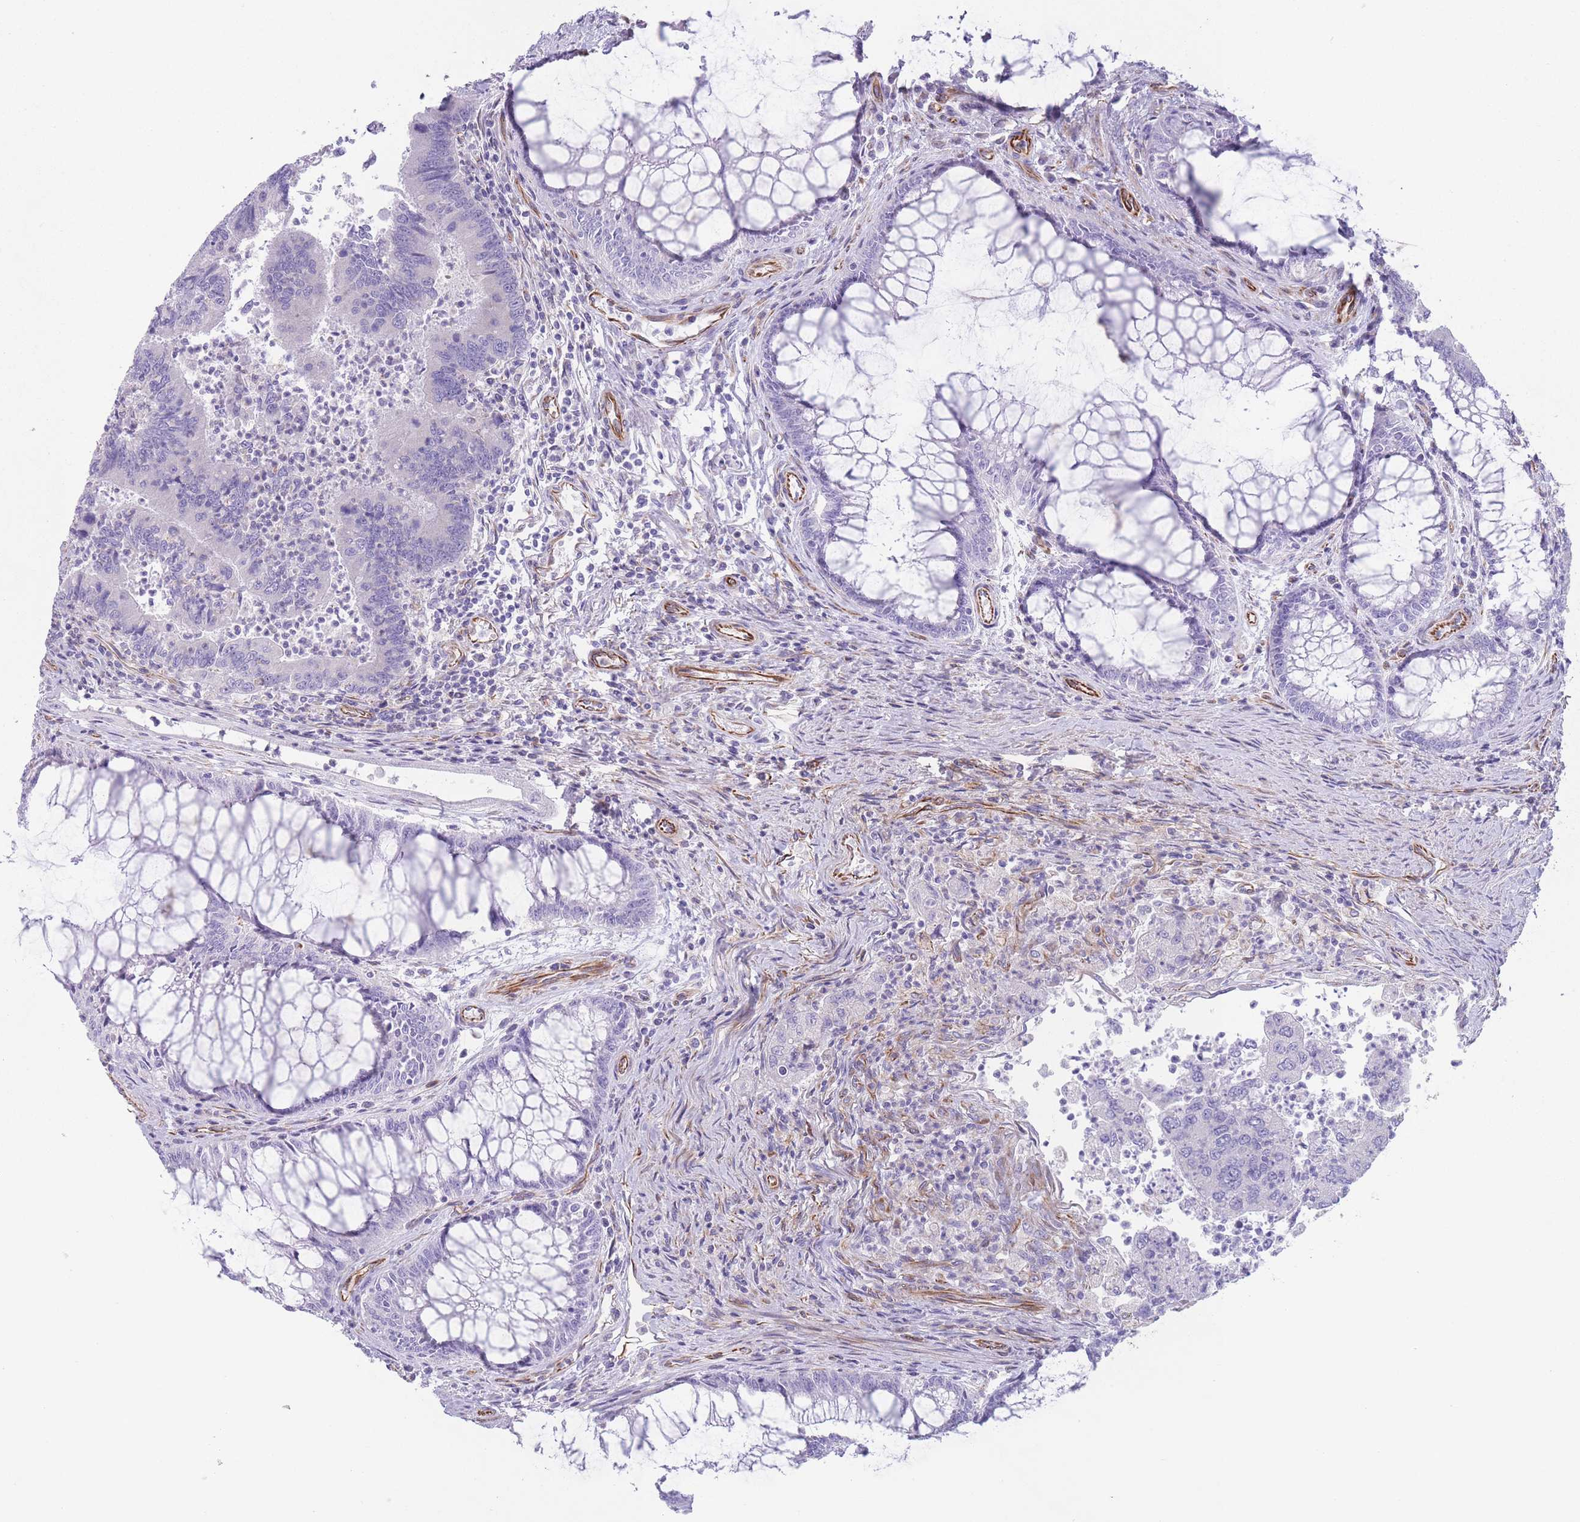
{"staining": {"intensity": "negative", "quantity": "none", "location": "none"}, "tissue": "colorectal cancer", "cell_type": "Tumor cells", "image_type": "cancer", "snomed": [{"axis": "morphology", "description": "Adenocarcinoma, NOS"}, {"axis": "topography", "description": "Colon"}], "caption": "Micrograph shows no significant protein positivity in tumor cells of adenocarcinoma (colorectal).", "gene": "PTCD1", "patient": {"sex": "female", "age": 67}}